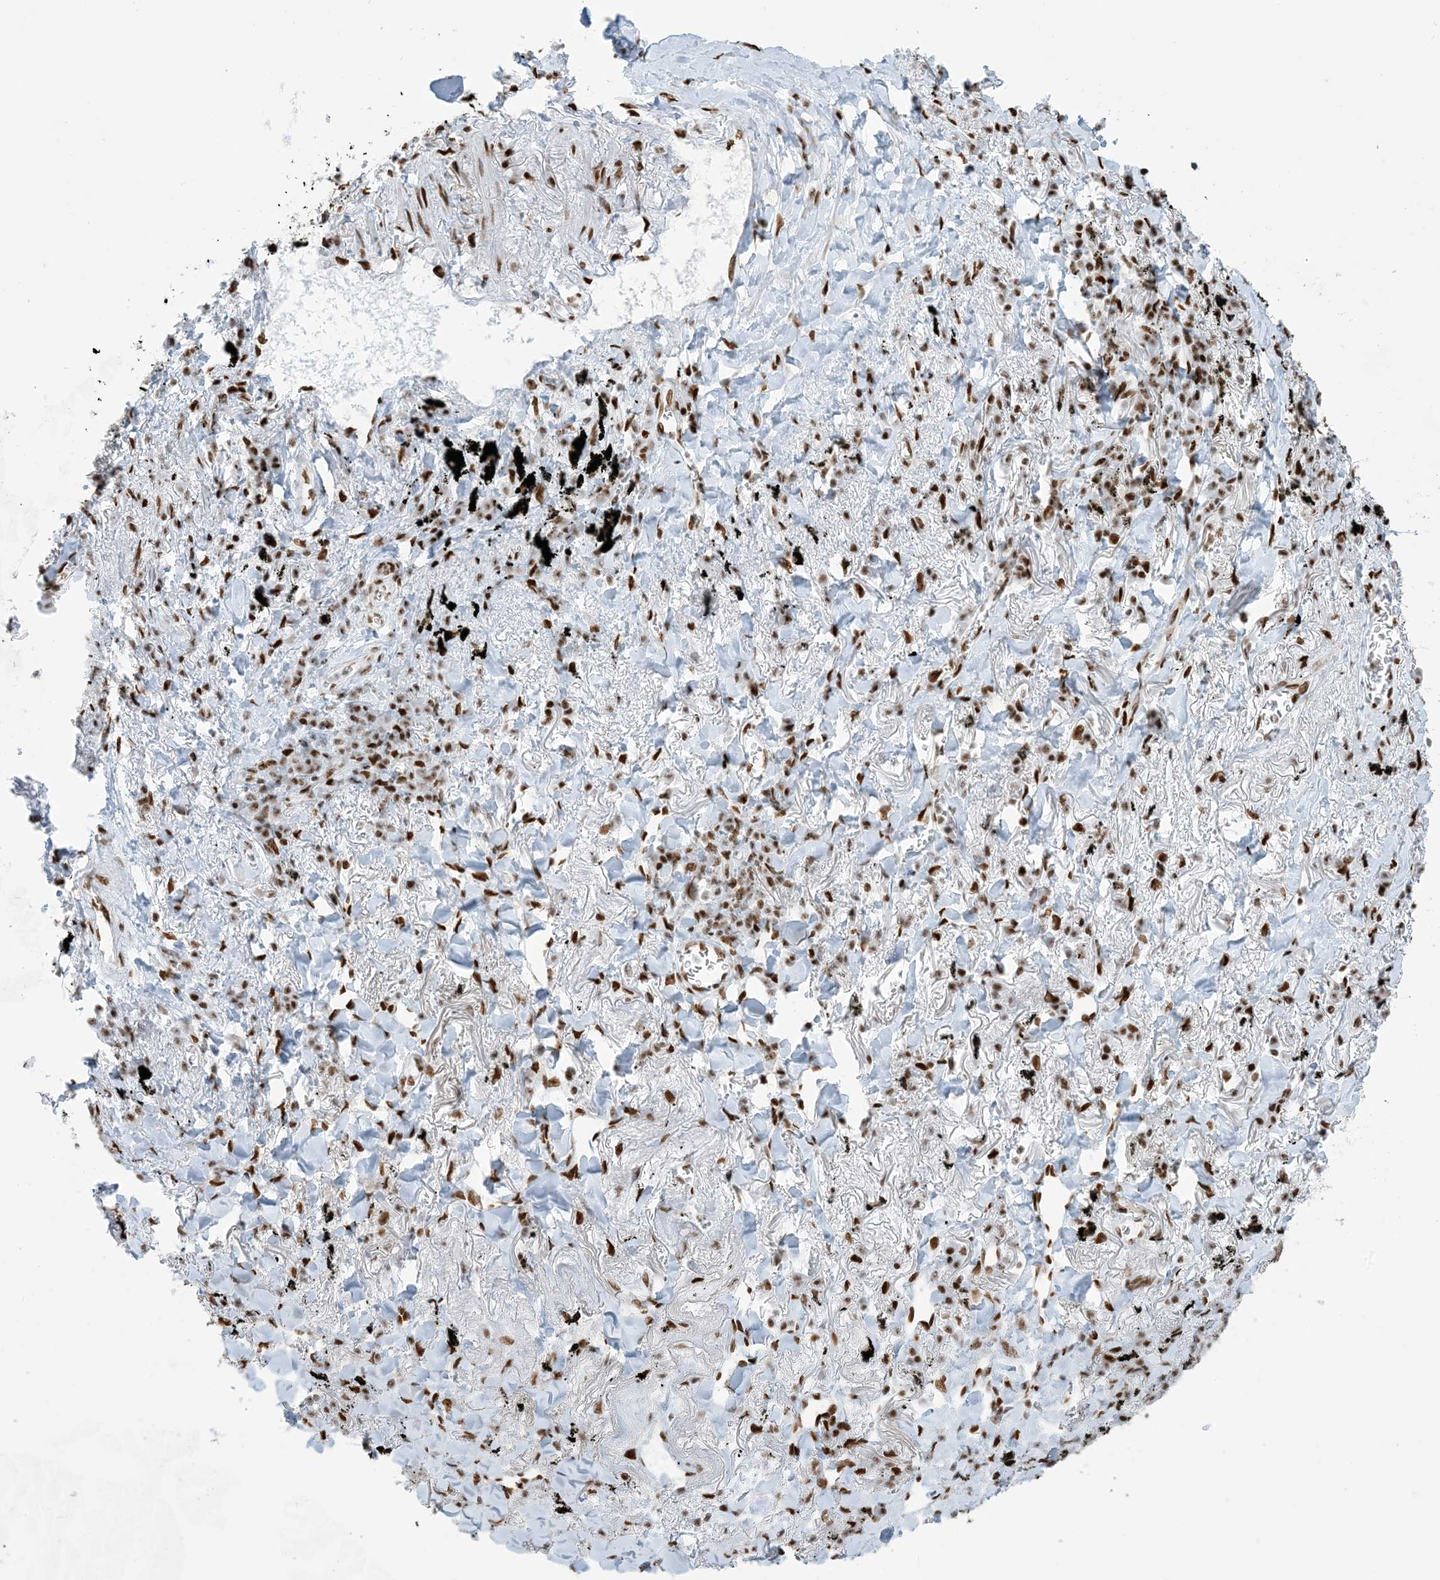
{"staining": {"intensity": "moderate", "quantity": ">75%", "location": "nuclear"}, "tissue": "lung cancer", "cell_type": "Tumor cells", "image_type": "cancer", "snomed": [{"axis": "morphology", "description": "Adenocarcinoma, NOS"}, {"axis": "topography", "description": "Lung"}], "caption": "This histopathology image demonstrates immunohistochemistry (IHC) staining of human lung cancer (adenocarcinoma), with medium moderate nuclear expression in approximately >75% of tumor cells.", "gene": "STAG1", "patient": {"sex": "male", "age": 65}}